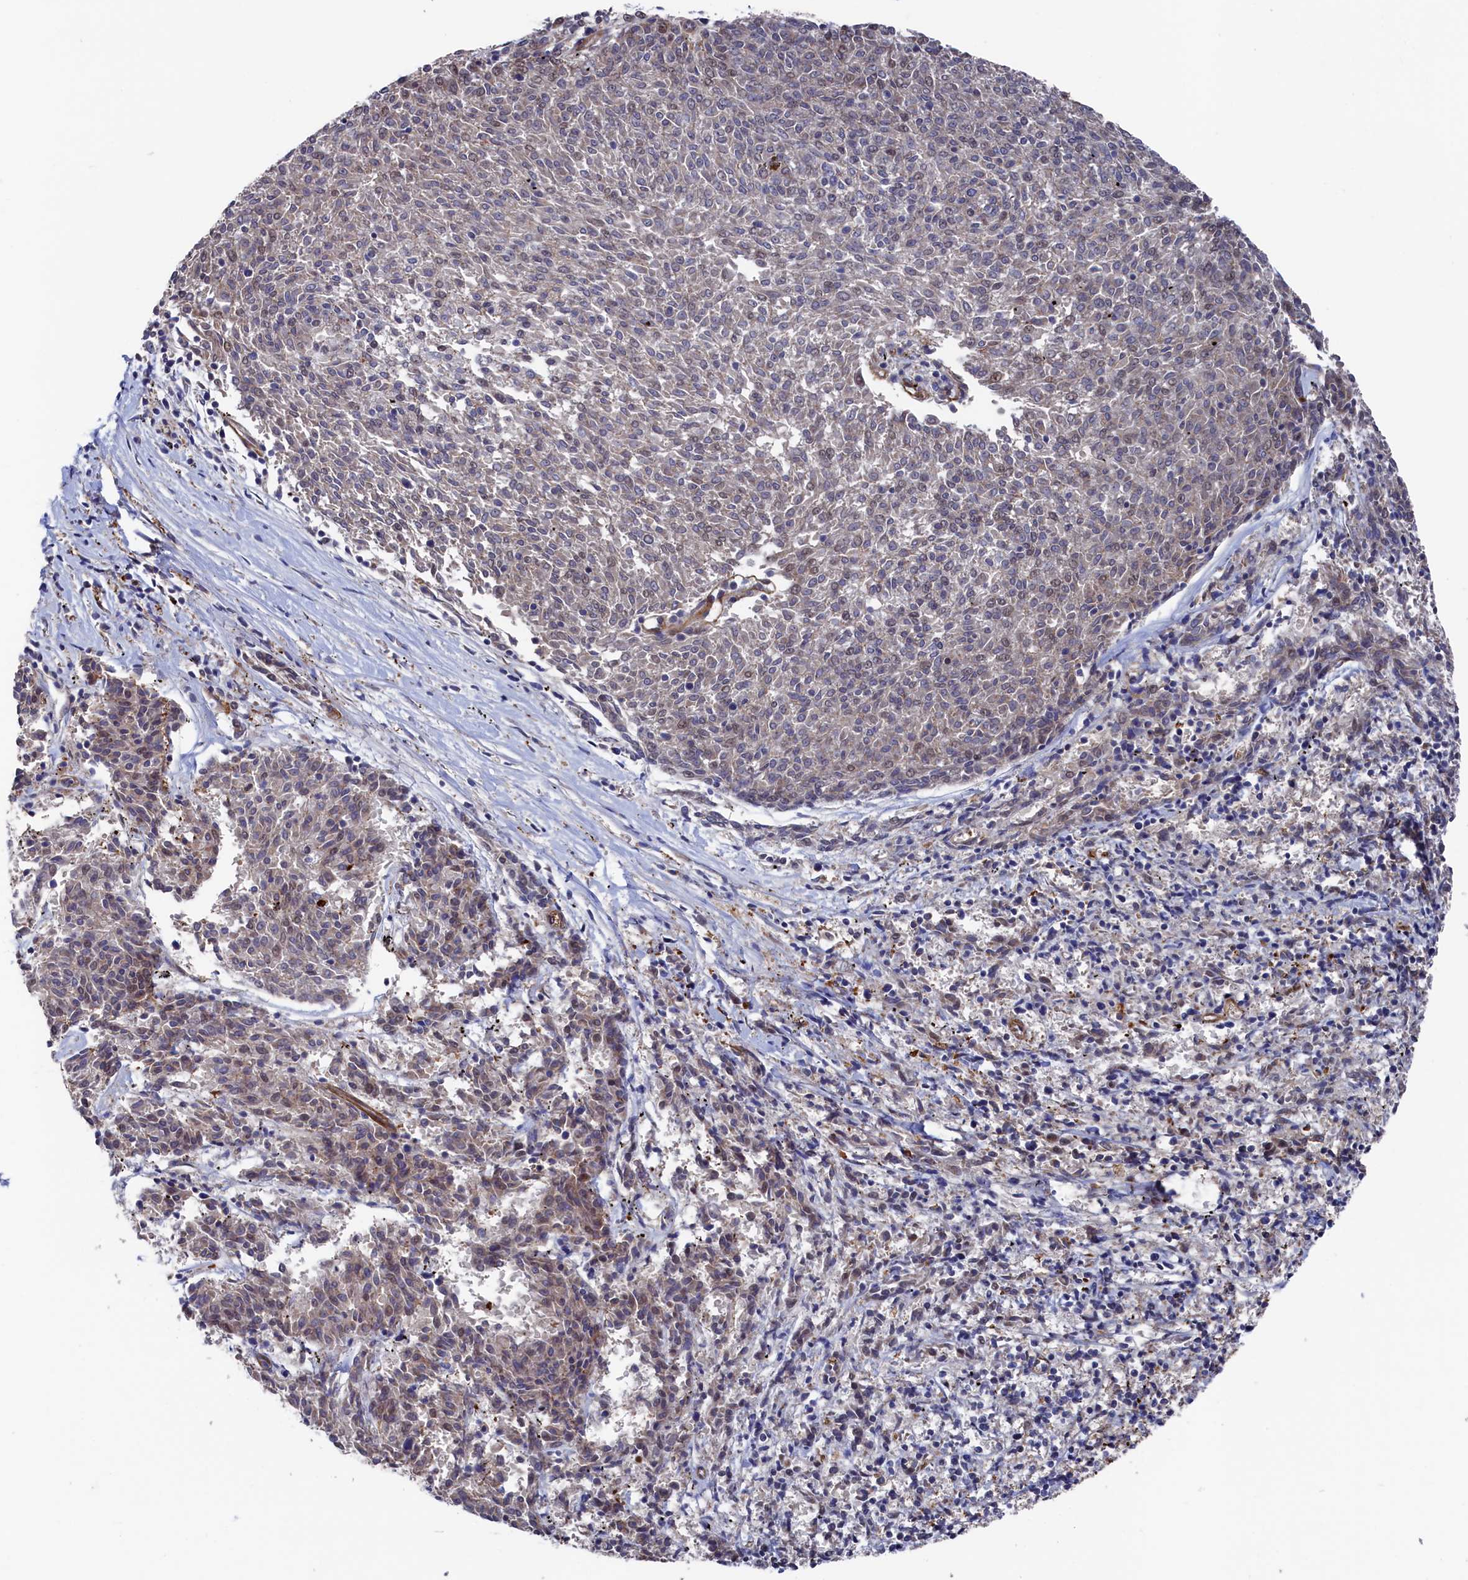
{"staining": {"intensity": "weak", "quantity": "<25%", "location": "cytoplasmic/membranous,nuclear"}, "tissue": "melanoma", "cell_type": "Tumor cells", "image_type": "cancer", "snomed": [{"axis": "morphology", "description": "Malignant melanoma, NOS"}, {"axis": "topography", "description": "Skin"}], "caption": "Tumor cells show no significant positivity in melanoma.", "gene": "ZNF891", "patient": {"sex": "female", "age": 72}}